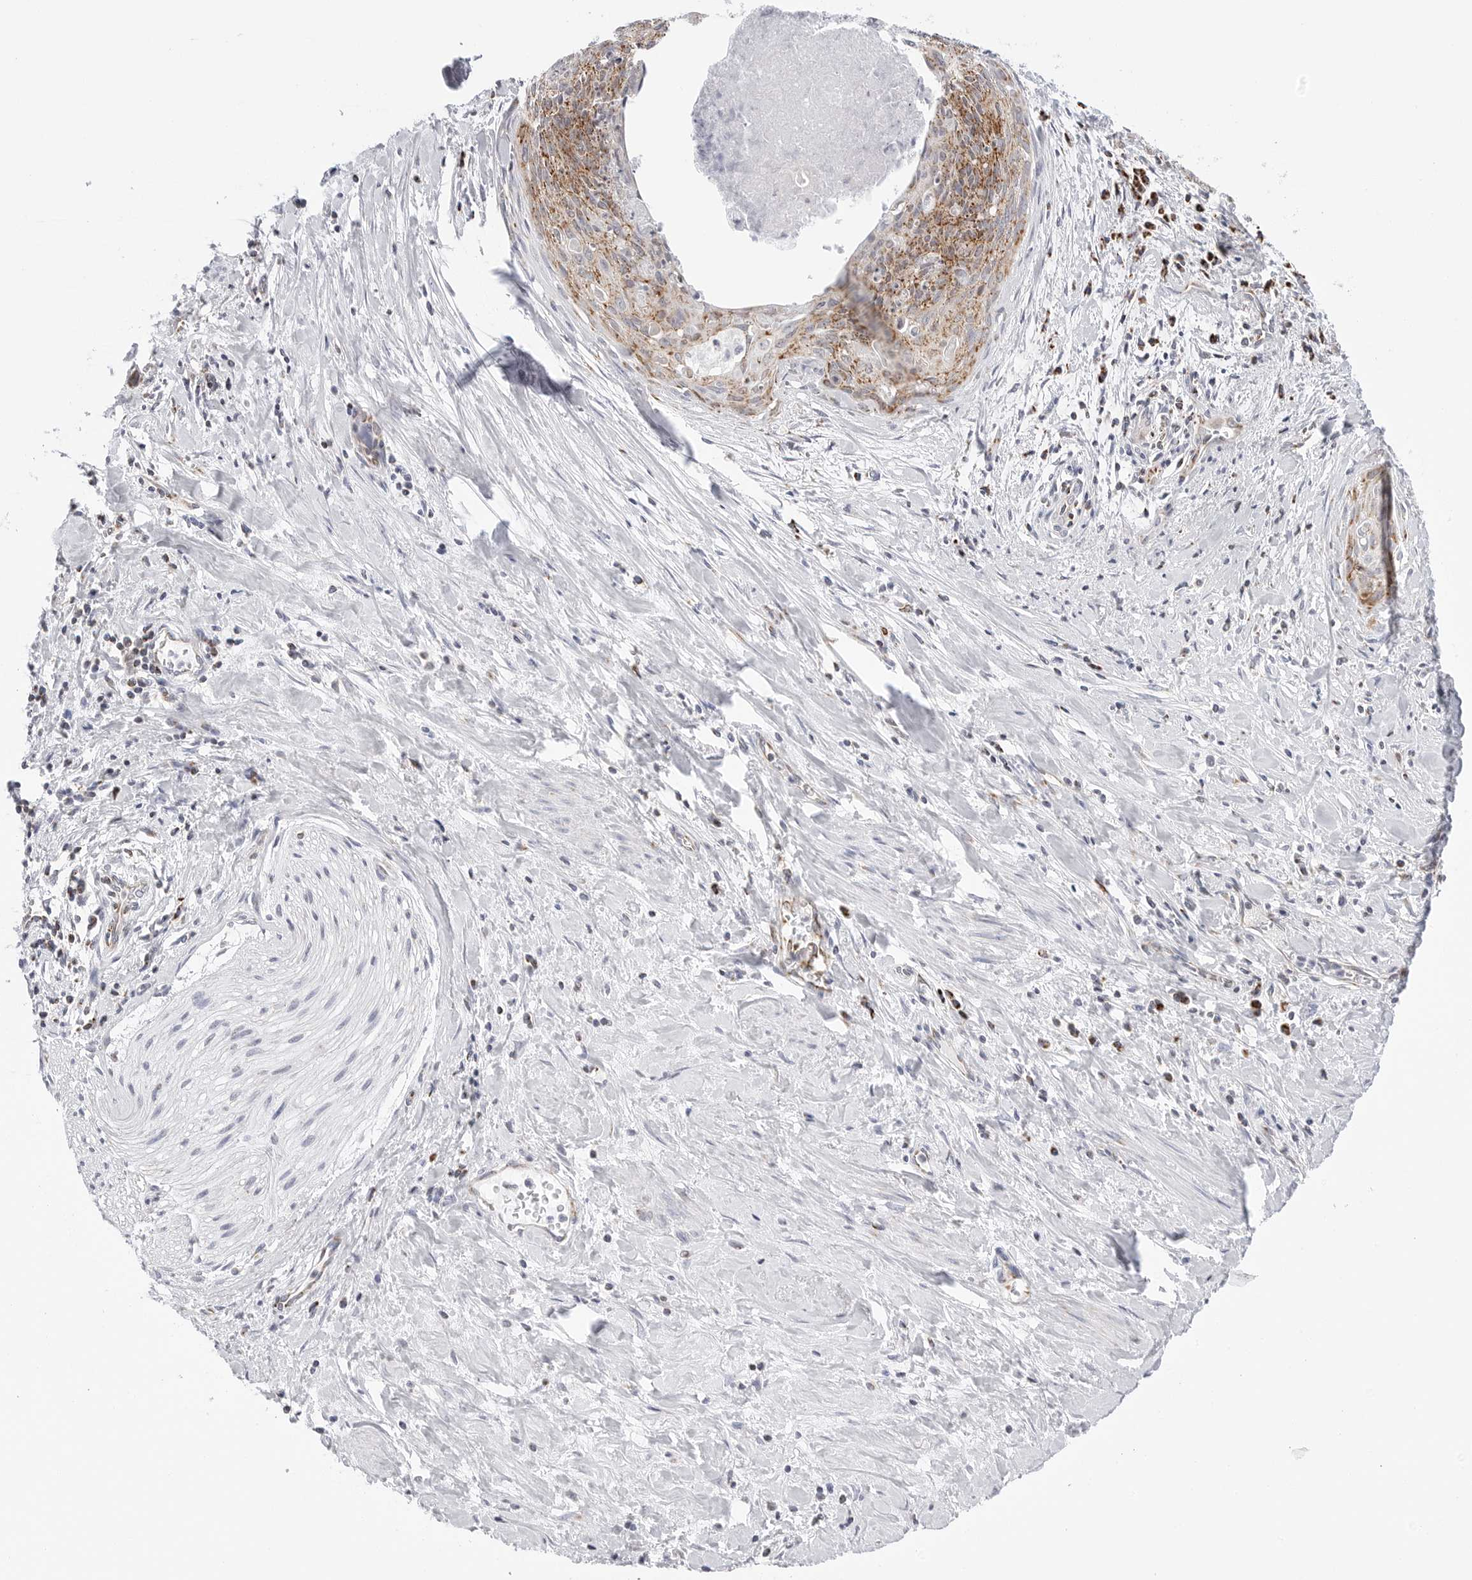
{"staining": {"intensity": "moderate", "quantity": ">75%", "location": "cytoplasmic/membranous"}, "tissue": "cervical cancer", "cell_type": "Tumor cells", "image_type": "cancer", "snomed": [{"axis": "morphology", "description": "Squamous cell carcinoma, NOS"}, {"axis": "topography", "description": "Cervix"}], "caption": "Human cervical squamous cell carcinoma stained for a protein (brown) shows moderate cytoplasmic/membranous positive positivity in about >75% of tumor cells.", "gene": "ATP5IF1", "patient": {"sex": "female", "age": 55}}